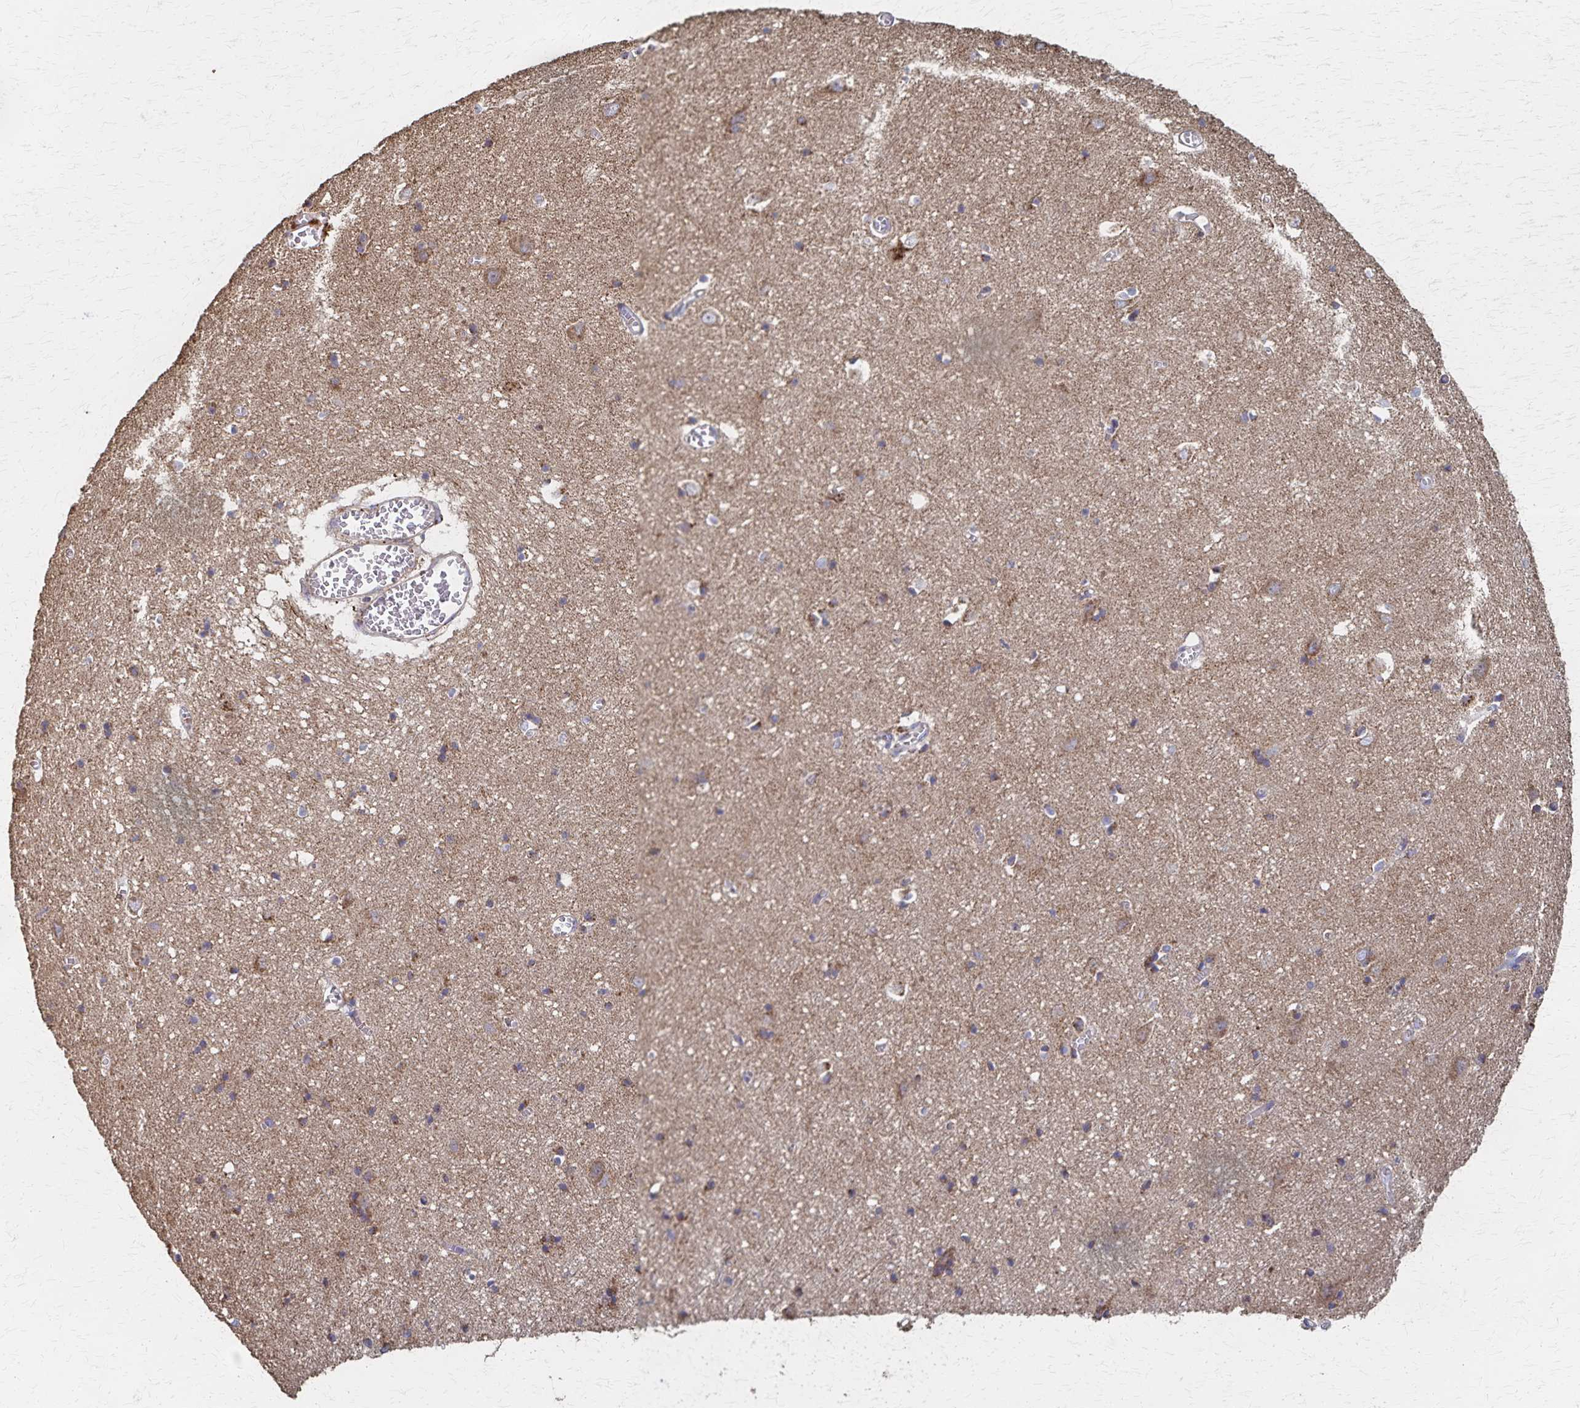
{"staining": {"intensity": "negative", "quantity": "none", "location": "none"}, "tissue": "cerebral cortex", "cell_type": "Endothelial cells", "image_type": "normal", "snomed": [{"axis": "morphology", "description": "Normal tissue, NOS"}, {"axis": "topography", "description": "Cerebral cortex"}], "caption": "A high-resolution histopathology image shows immunohistochemistry staining of normal cerebral cortex, which shows no significant staining in endothelial cells.", "gene": "PGAP2", "patient": {"sex": "male", "age": 70}}